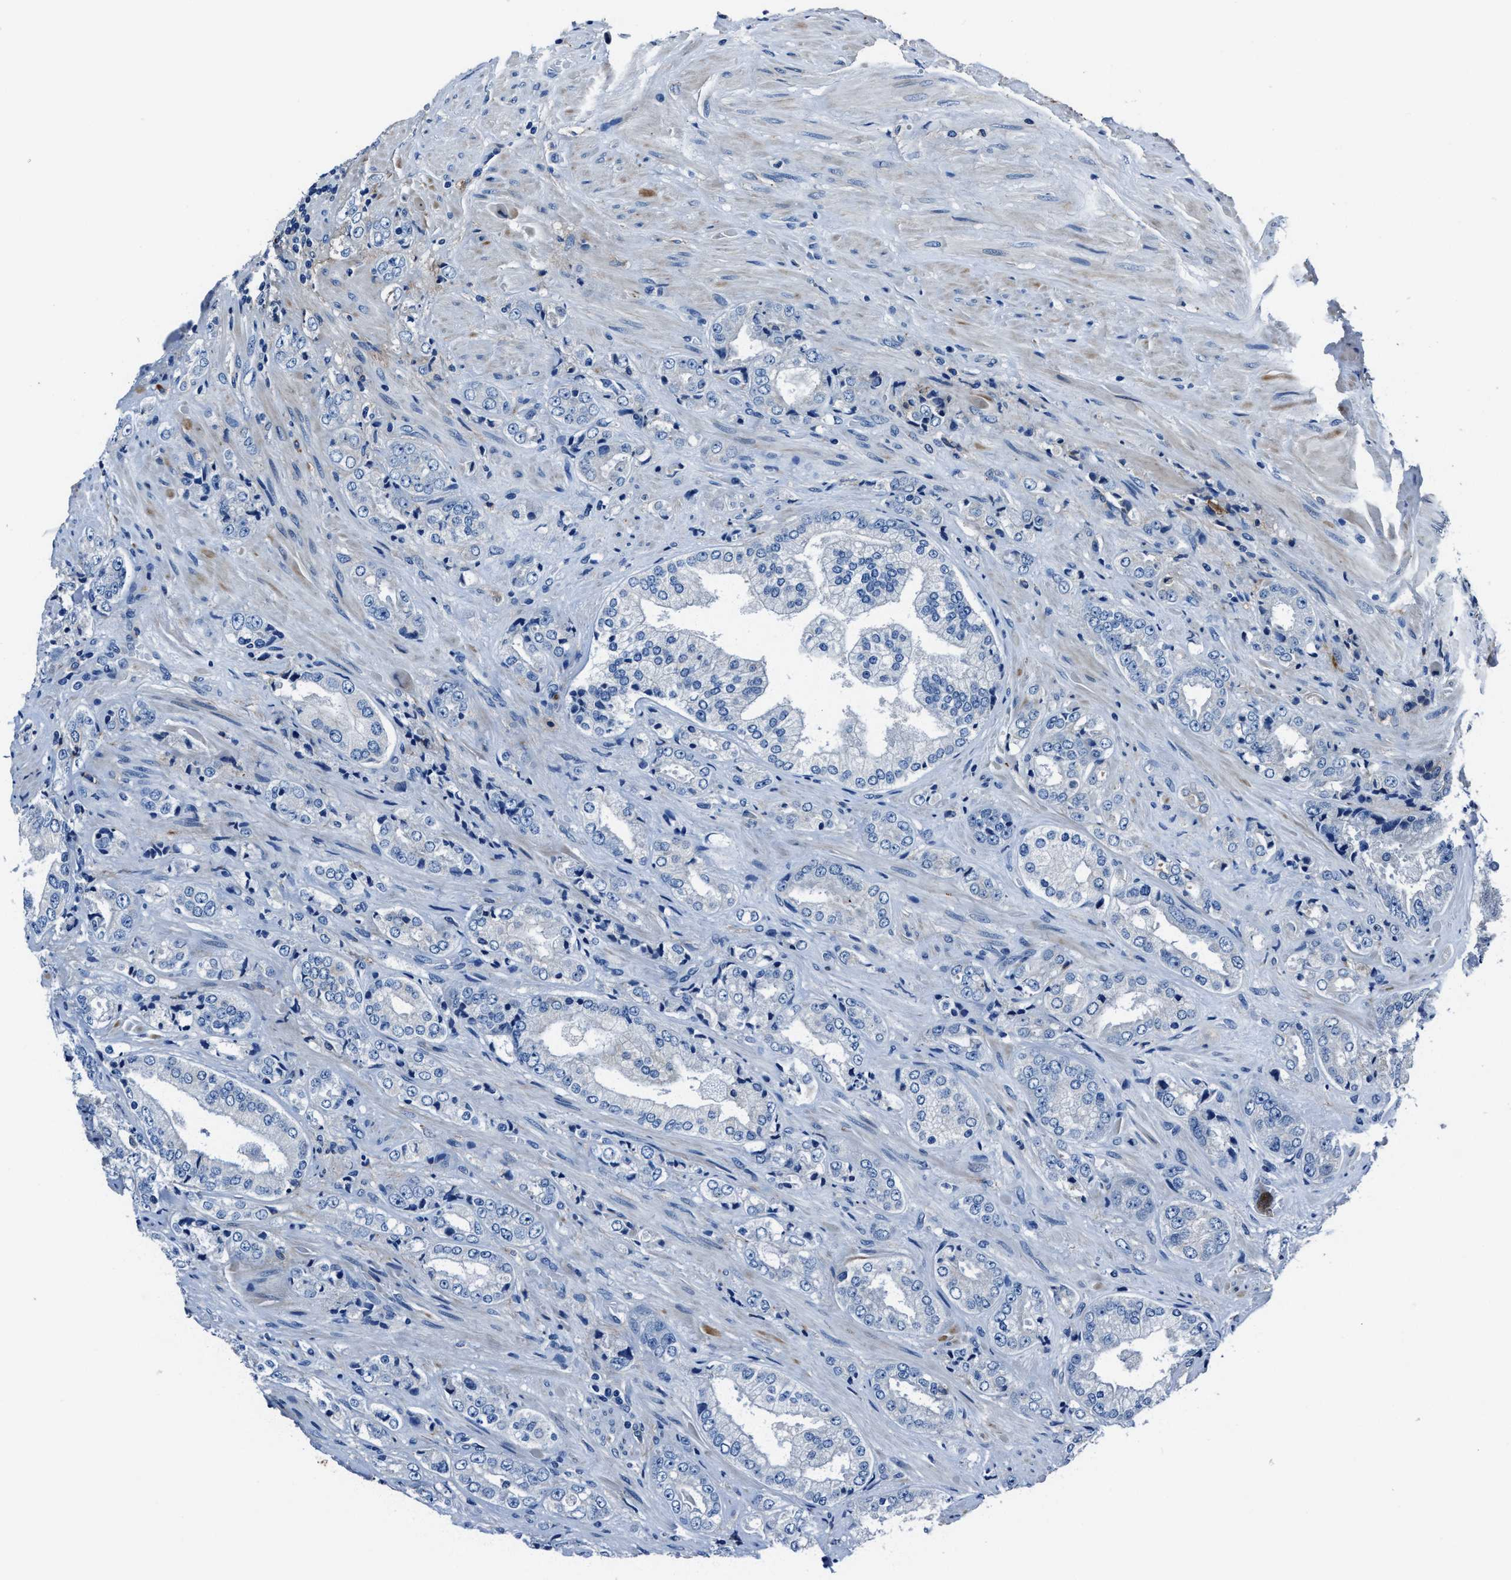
{"staining": {"intensity": "negative", "quantity": "none", "location": "none"}, "tissue": "prostate cancer", "cell_type": "Tumor cells", "image_type": "cancer", "snomed": [{"axis": "morphology", "description": "Adenocarcinoma, High grade"}, {"axis": "topography", "description": "Prostate"}], "caption": "Tumor cells are negative for brown protein staining in prostate cancer.", "gene": "FGL2", "patient": {"sex": "male", "age": 61}}